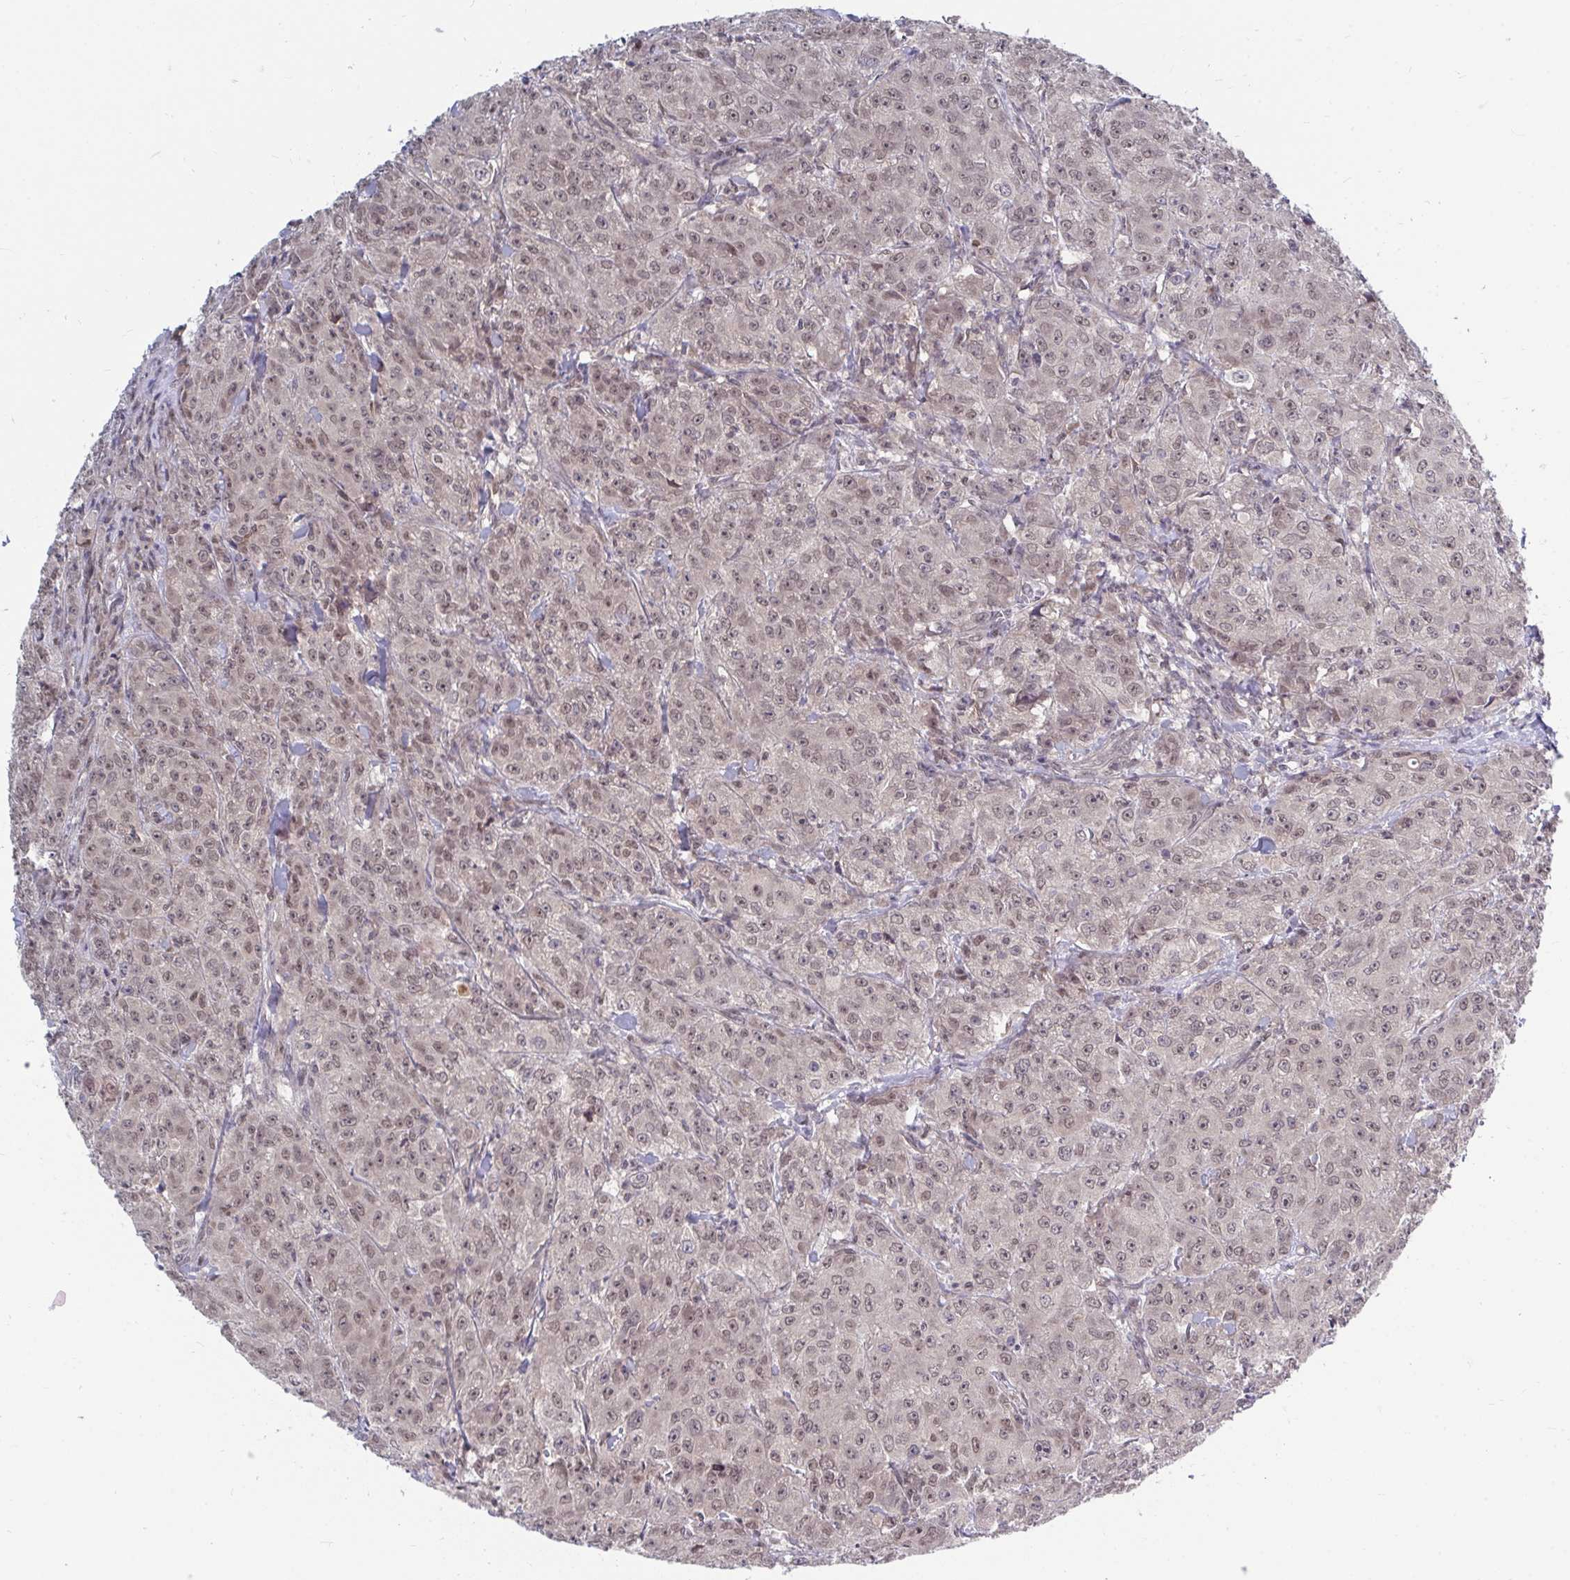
{"staining": {"intensity": "weak", "quantity": ">75%", "location": "nuclear"}, "tissue": "breast cancer", "cell_type": "Tumor cells", "image_type": "cancer", "snomed": [{"axis": "morphology", "description": "Normal tissue, NOS"}, {"axis": "morphology", "description": "Duct carcinoma"}, {"axis": "topography", "description": "Breast"}], "caption": "A histopathology image showing weak nuclear staining in approximately >75% of tumor cells in intraductal carcinoma (breast), as visualized by brown immunohistochemical staining.", "gene": "MROH8", "patient": {"sex": "female", "age": 43}}